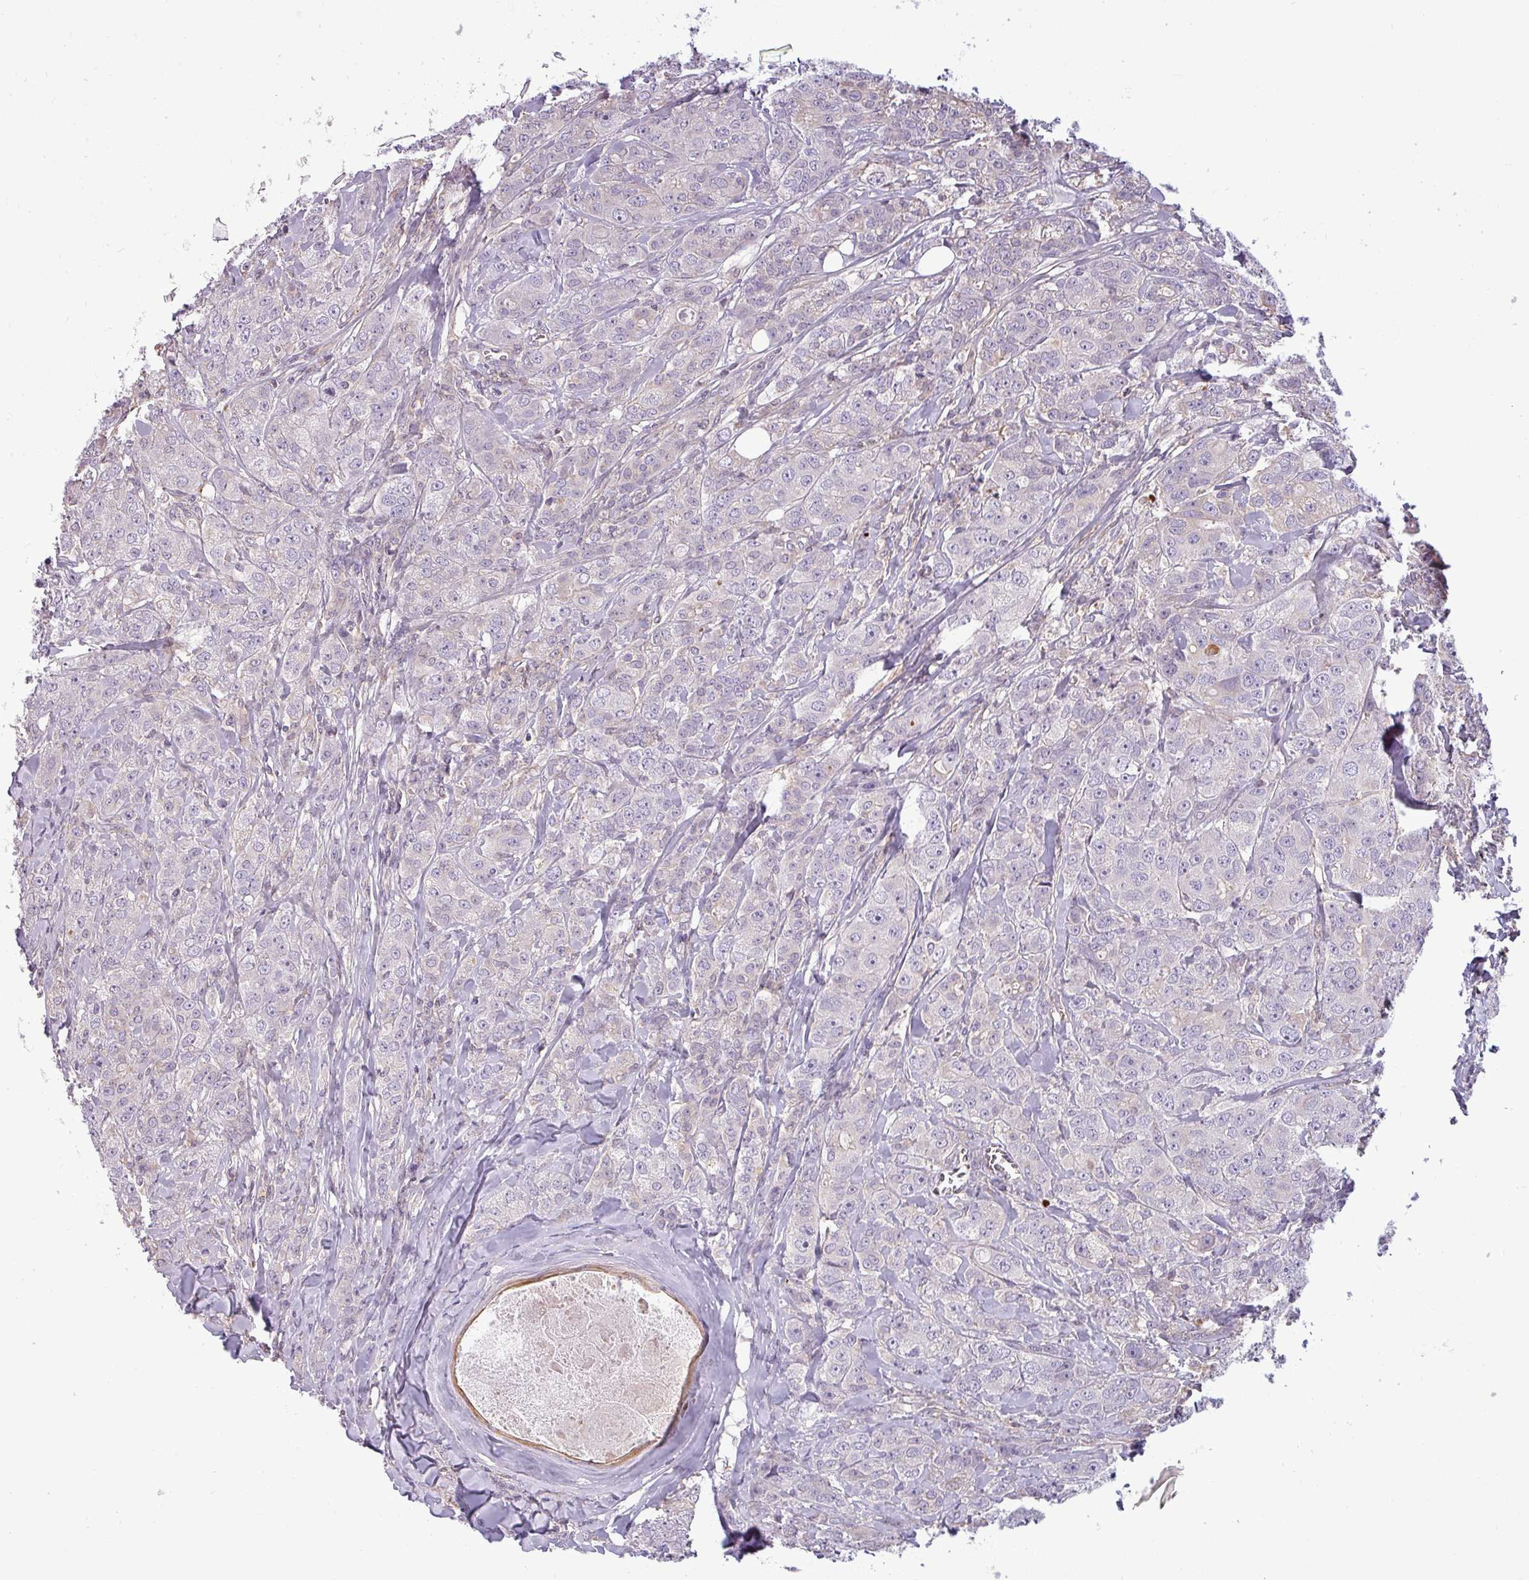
{"staining": {"intensity": "negative", "quantity": "none", "location": "none"}, "tissue": "breast cancer", "cell_type": "Tumor cells", "image_type": "cancer", "snomed": [{"axis": "morphology", "description": "Duct carcinoma"}, {"axis": "topography", "description": "Breast"}], "caption": "Histopathology image shows no significant protein staining in tumor cells of breast cancer (infiltrating ductal carcinoma). Nuclei are stained in blue.", "gene": "ZNF835", "patient": {"sex": "female", "age": 43}}